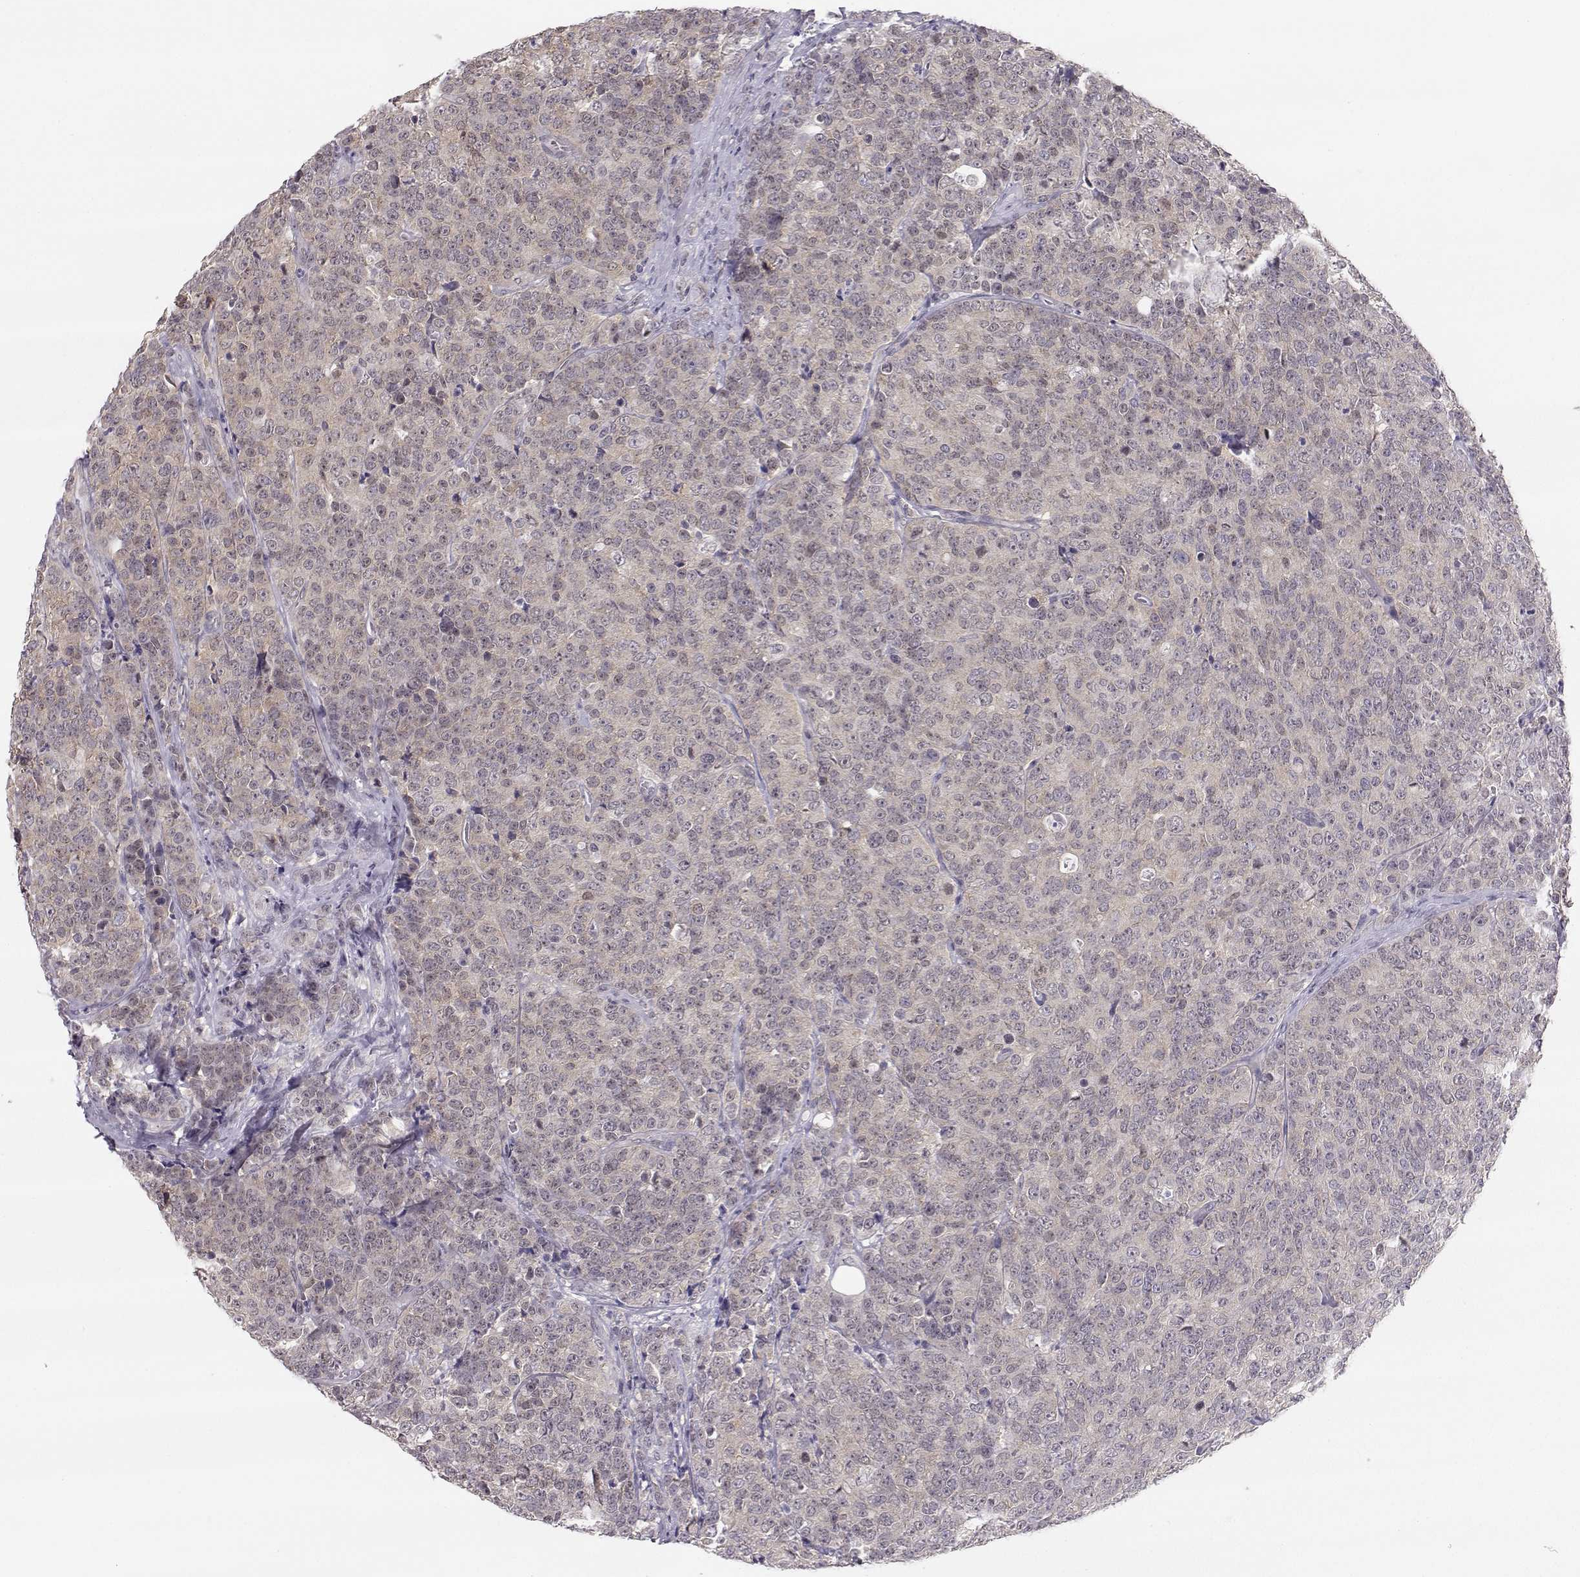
{"staining": {"intensity": "weak", "quantity": ">75%", "location": "cytoplasmic/membranous"}, "tissue": "prostate cancer", "cell_type": "Tumor cells", "image_type": "cancer", "snomed": [{"axis": "morphology", "description": "Adenocarcinoma, NOS"}, {"axis": "topography", "description": "Prostate"}], "caption": "Immunohistochemistry photomicrograph of human prostate cancer (adenocarcinoma) stained for a protein (brown), which displays low levels of weak cytoplasmic/membranous expression in approximately >75% of tumor cells.", "gene": "KIF13B", "patient": {"sex": "male", "age": 67}}